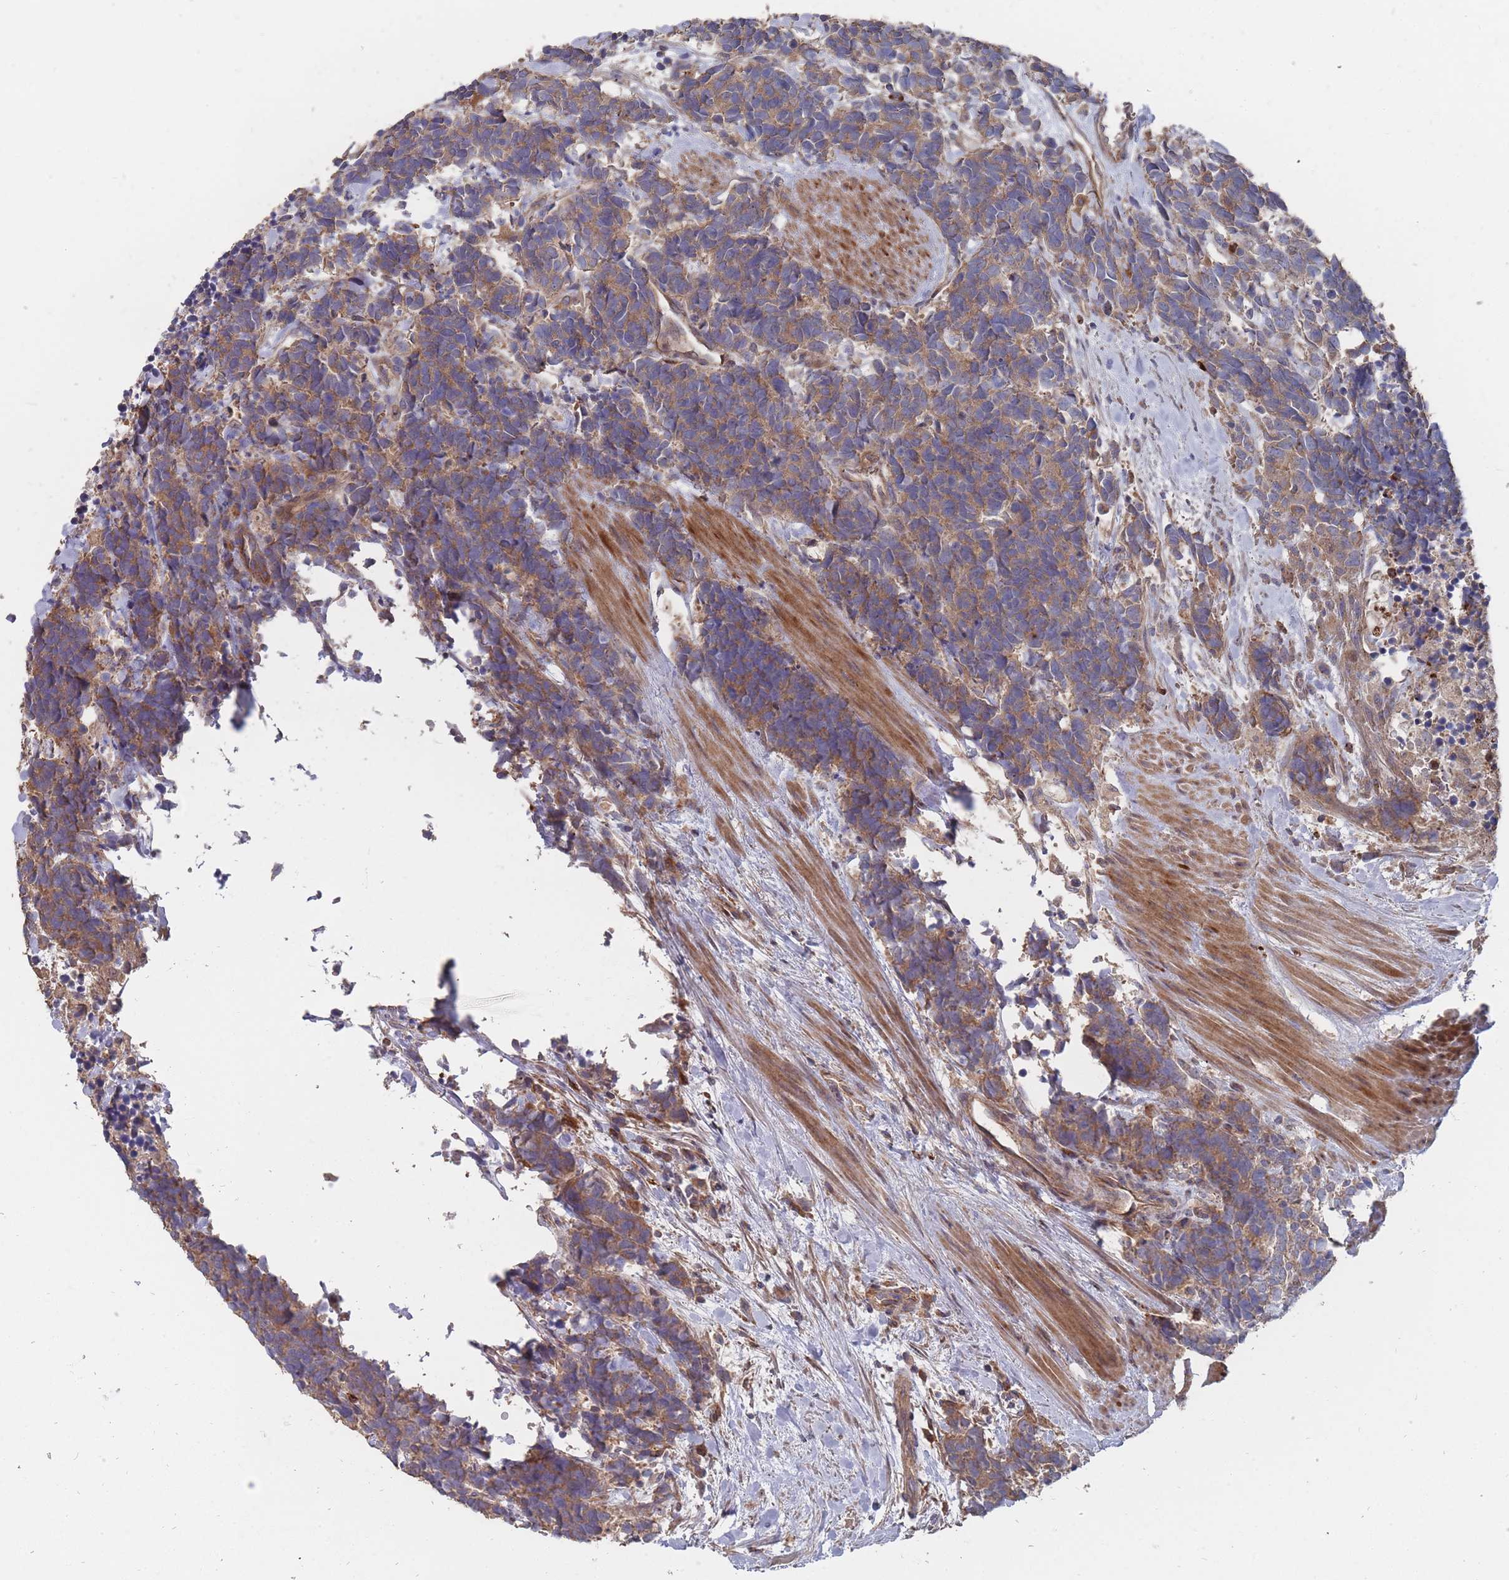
{"staining": {"intensity": "moderate", "quantity": ">75%", "location": "cytoplasmic/membranous"}, "tissue": "carcinoid", "cell_type": "Tumor cells", "image_type": "cancer", "snomed": [{"axis": "morphology", "description": "Carcinoma, NOS"}, {"axis": "morphology", "description": "Carcinoid, malignant, NOS"}, {"axis": "topography", "description": "Prostate"}], "caption": "About >75% of tumor cells in human carcinoid (malignant) reveal moderate cytoplasmic/membranous protein positivity as visualized by brown immunohistochemical staining.", "gene": "THSD7B", "patient": {"sex": "male", "age": 57}}